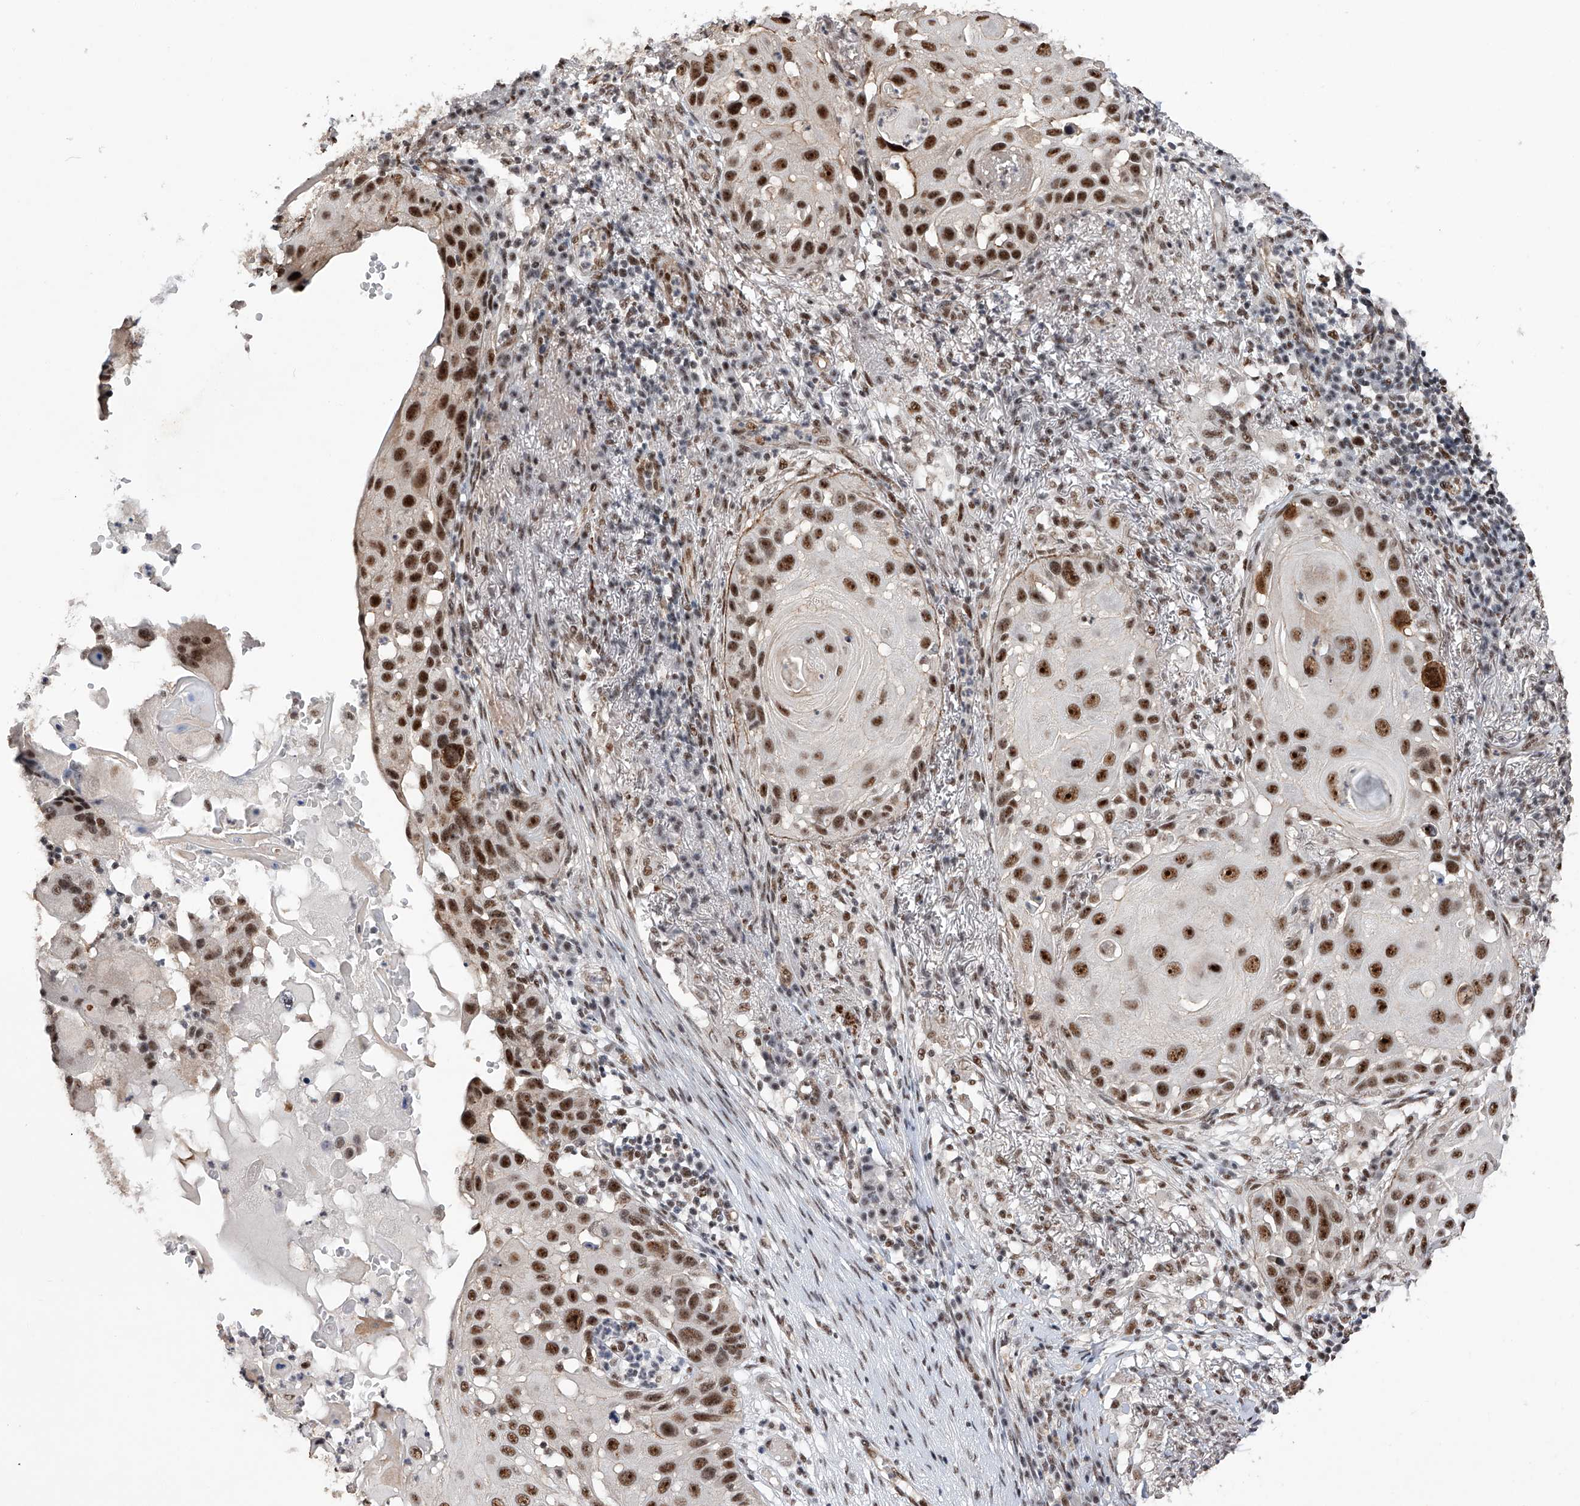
{"staining": {"intensity": "strong", "quantity": ">75%", "location": "nuclear"}, "tissue": "skin cancer", "cell_type": "Tumor cells", "image_type": "cancer", "snomed": [{"axis": "morphology", "description": "Squamous cell carcinoma, NOS"}, {"axis": "topography", "description": "Skin"}], "caption": "Skin squamous cell carcinoma tissue reveals strong nuclear positivity in about >75% of tumor cells, visualized by immunohistochemistry.", "gene": "NFATC4", "patient": {"sex": "female", "age": 44}}